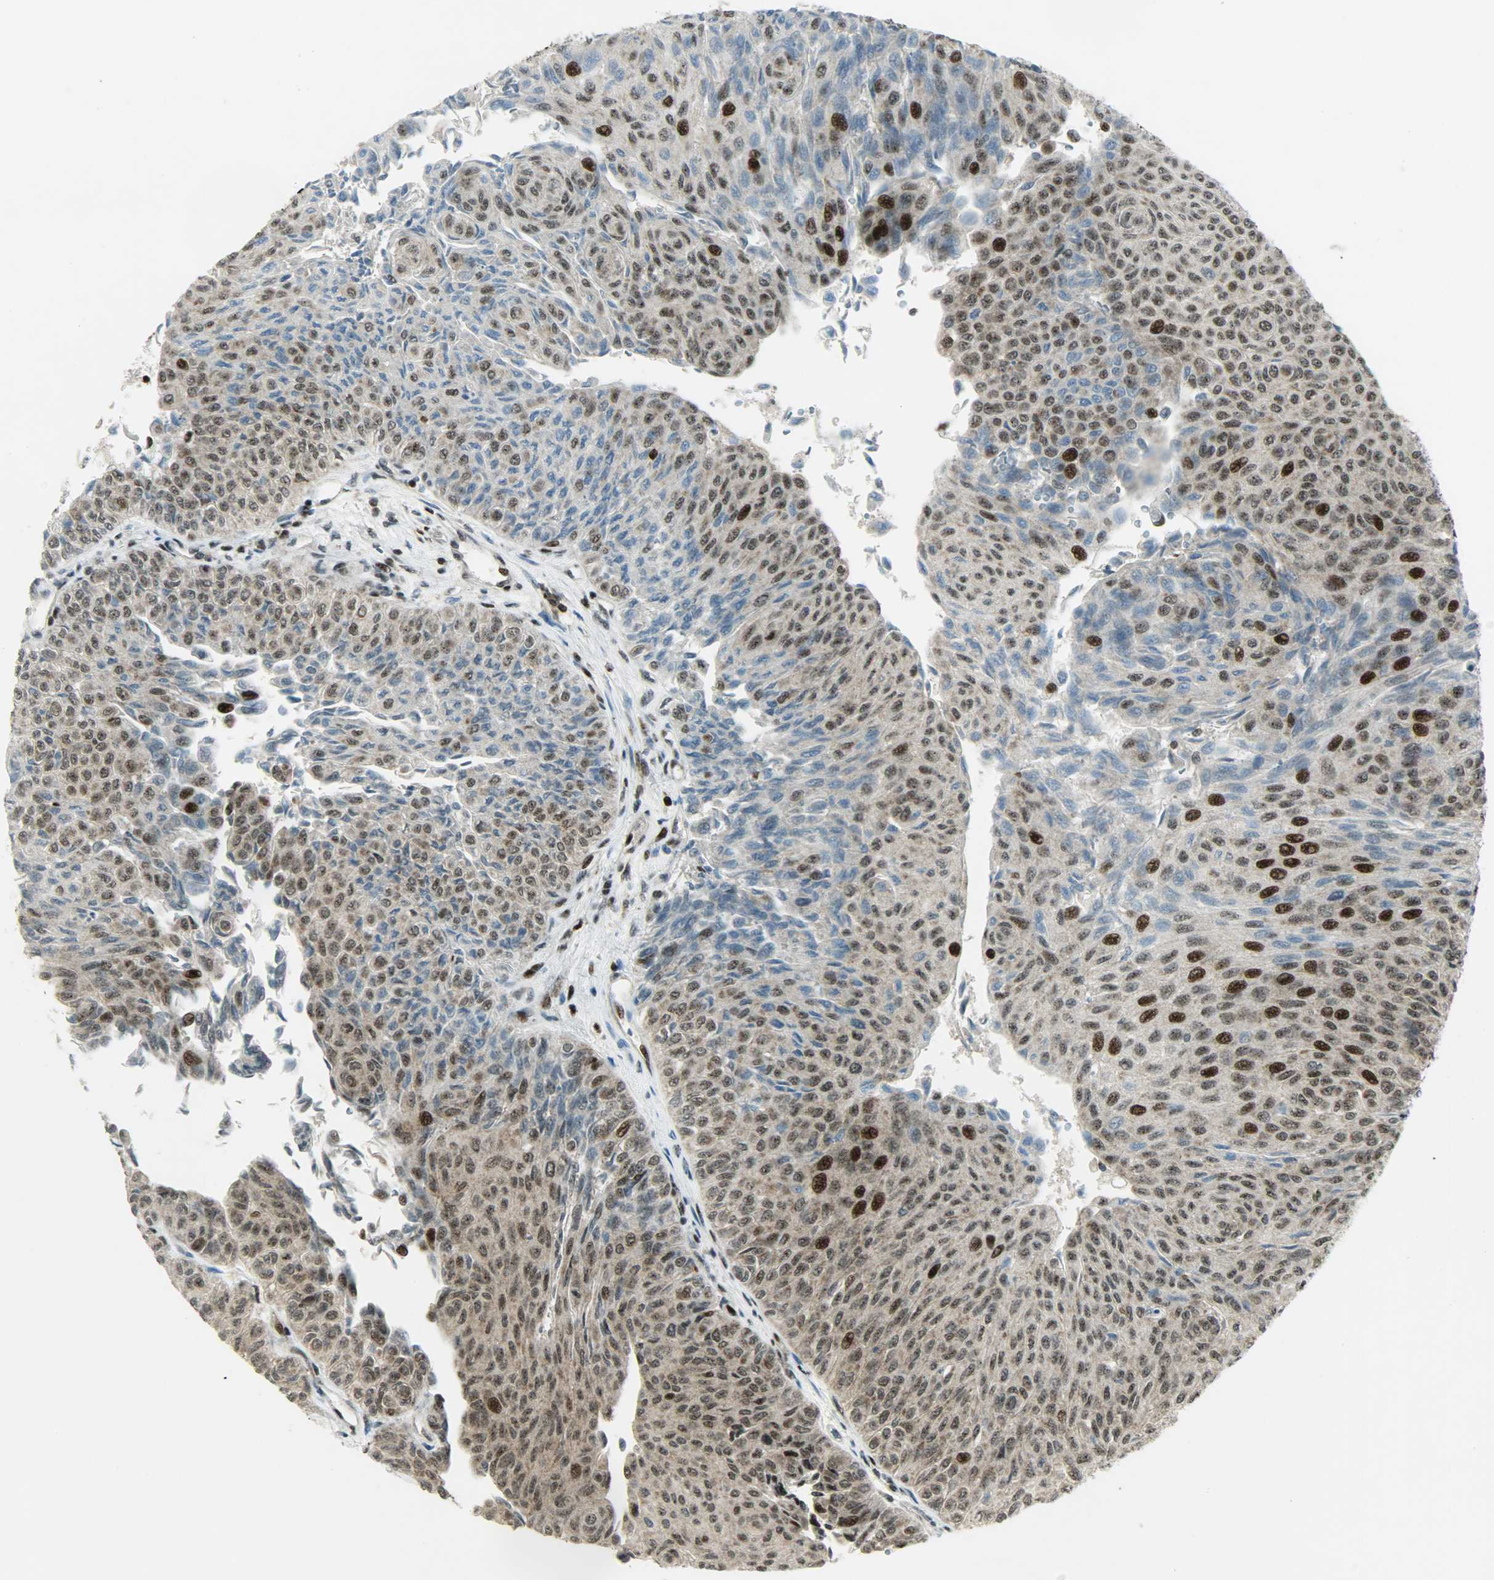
{"staining": {"intensity": "moderate", "quantity": "<25%", "location": "cytoplasmic/membranous,nuclear"}, "tissue": "urothelial cancer", "cell_type": "Tumor cells", "image_type": "cancer", "snomed": [{"axis": "morphology", "description": "Urothelial carcinoma, Low grade"}, {"axis": "topography", "description": "Urinary bladder"}], "caption": "Urothelial carcinoma (low-grade) stained with immunohistochemistry (IHC) exhibits moderate cytoplasmic/membranous and nuclear expression in approximately <25% of tumor cells. (DAB (3,3'-diaminobenzidine) IHC, brown staining for protein, blue staining for nuclei).", "gene": "IL15", "patient": {"sex": "male", "age": 78}}